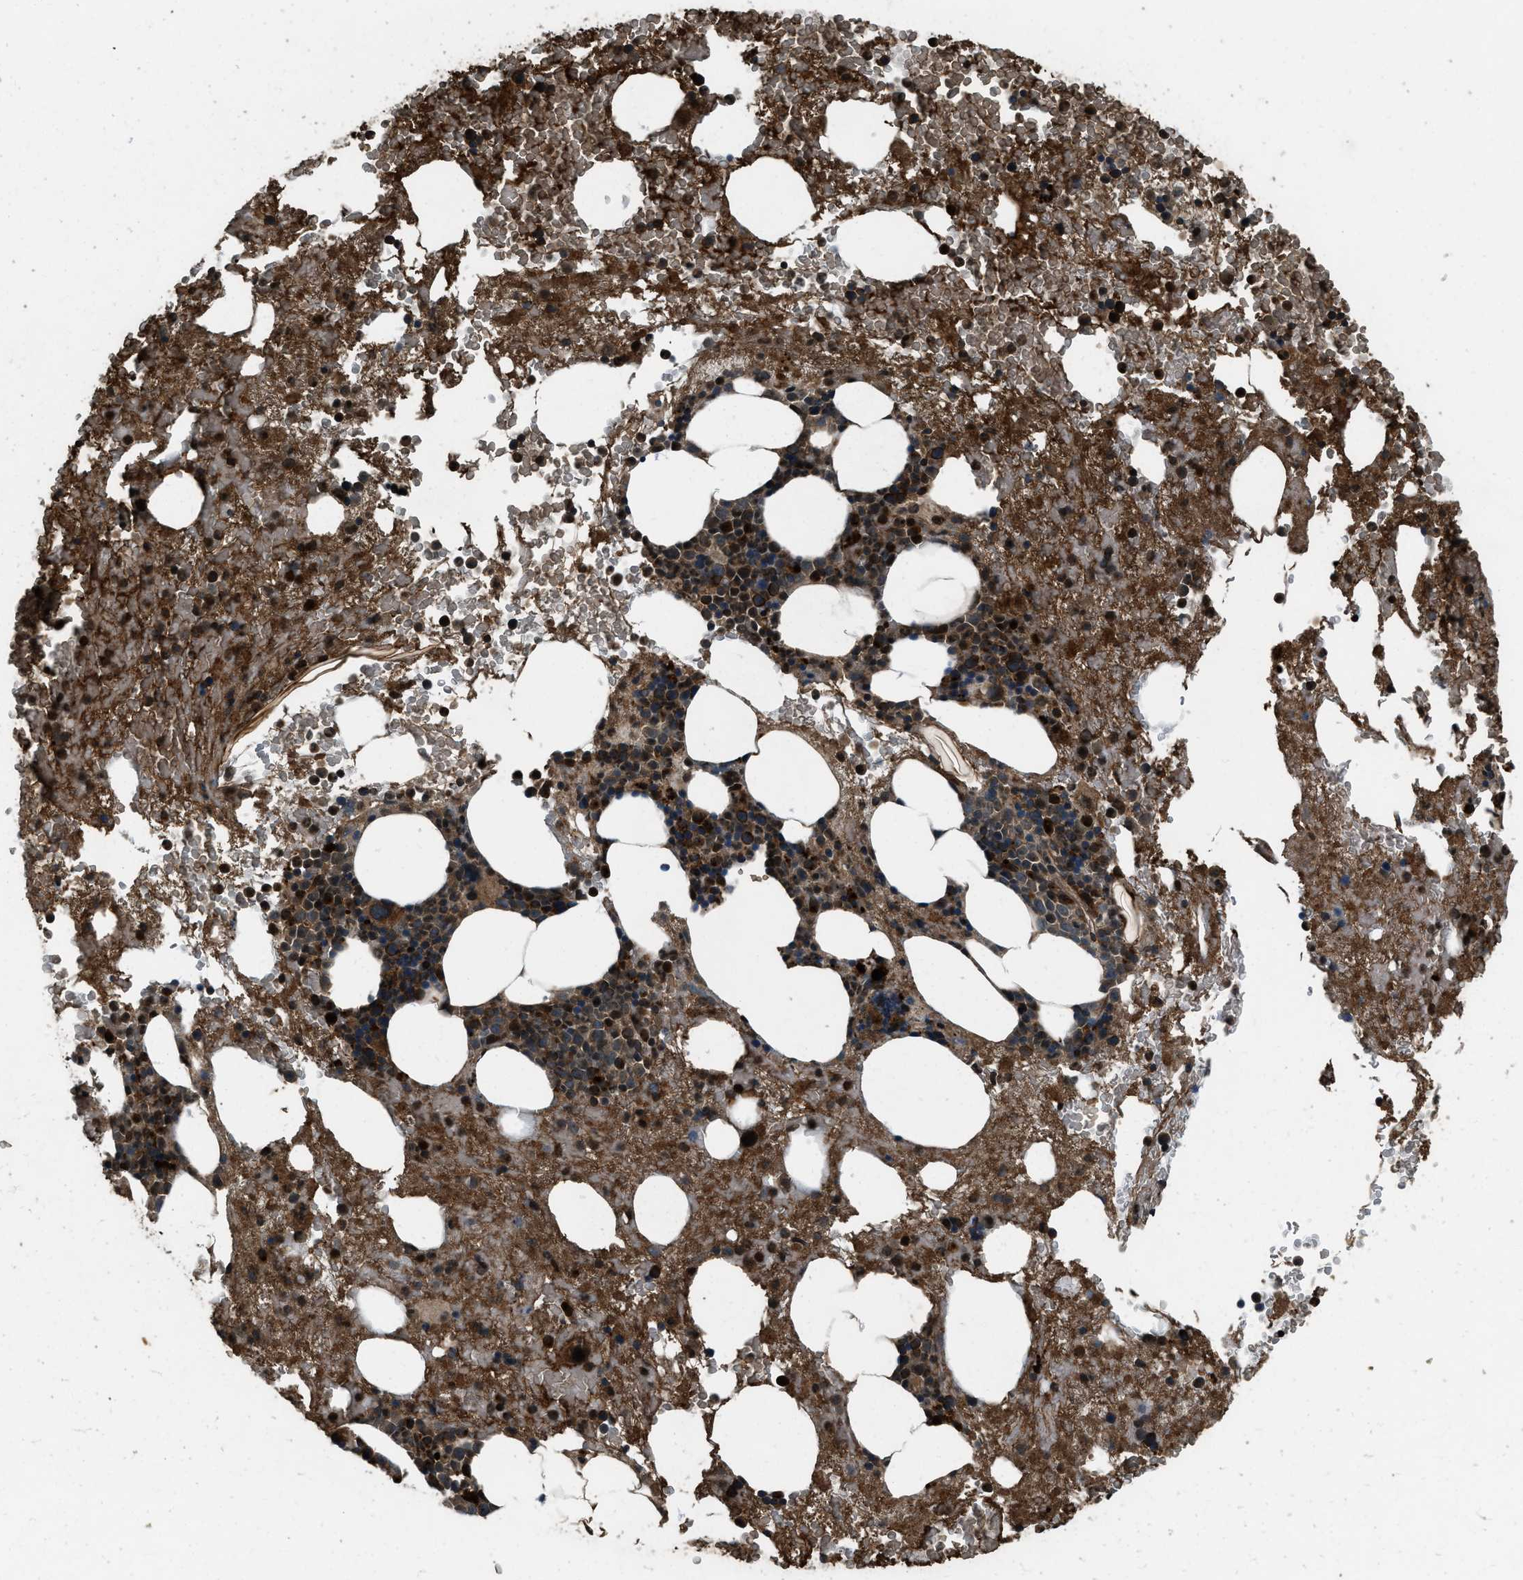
{"staining": {"intensity": "strong", "quantity": "25%-75%", "location": "cytoplasmic/membranous,nuclear"}, "tissue": "bone marrow", "cell_type": "Hematopoietic cells", "image_type": "normal", "snomed": [{"axis": "morphology", "description": "Normal tissue, NOS"}, {"axis": "morphology", "description": "Inflammation, NOS"}, {"axis": "topography", "description": "Bone marrow"}], "caption": "Protein staining demonstrates strong cytoplasmic/membranous,nuclear positivity in about 25%-75% of hematopoietic cells in benign bone marrow.", "gene": "IRAK4", "patient": {"sex": "male", "age": 63}}